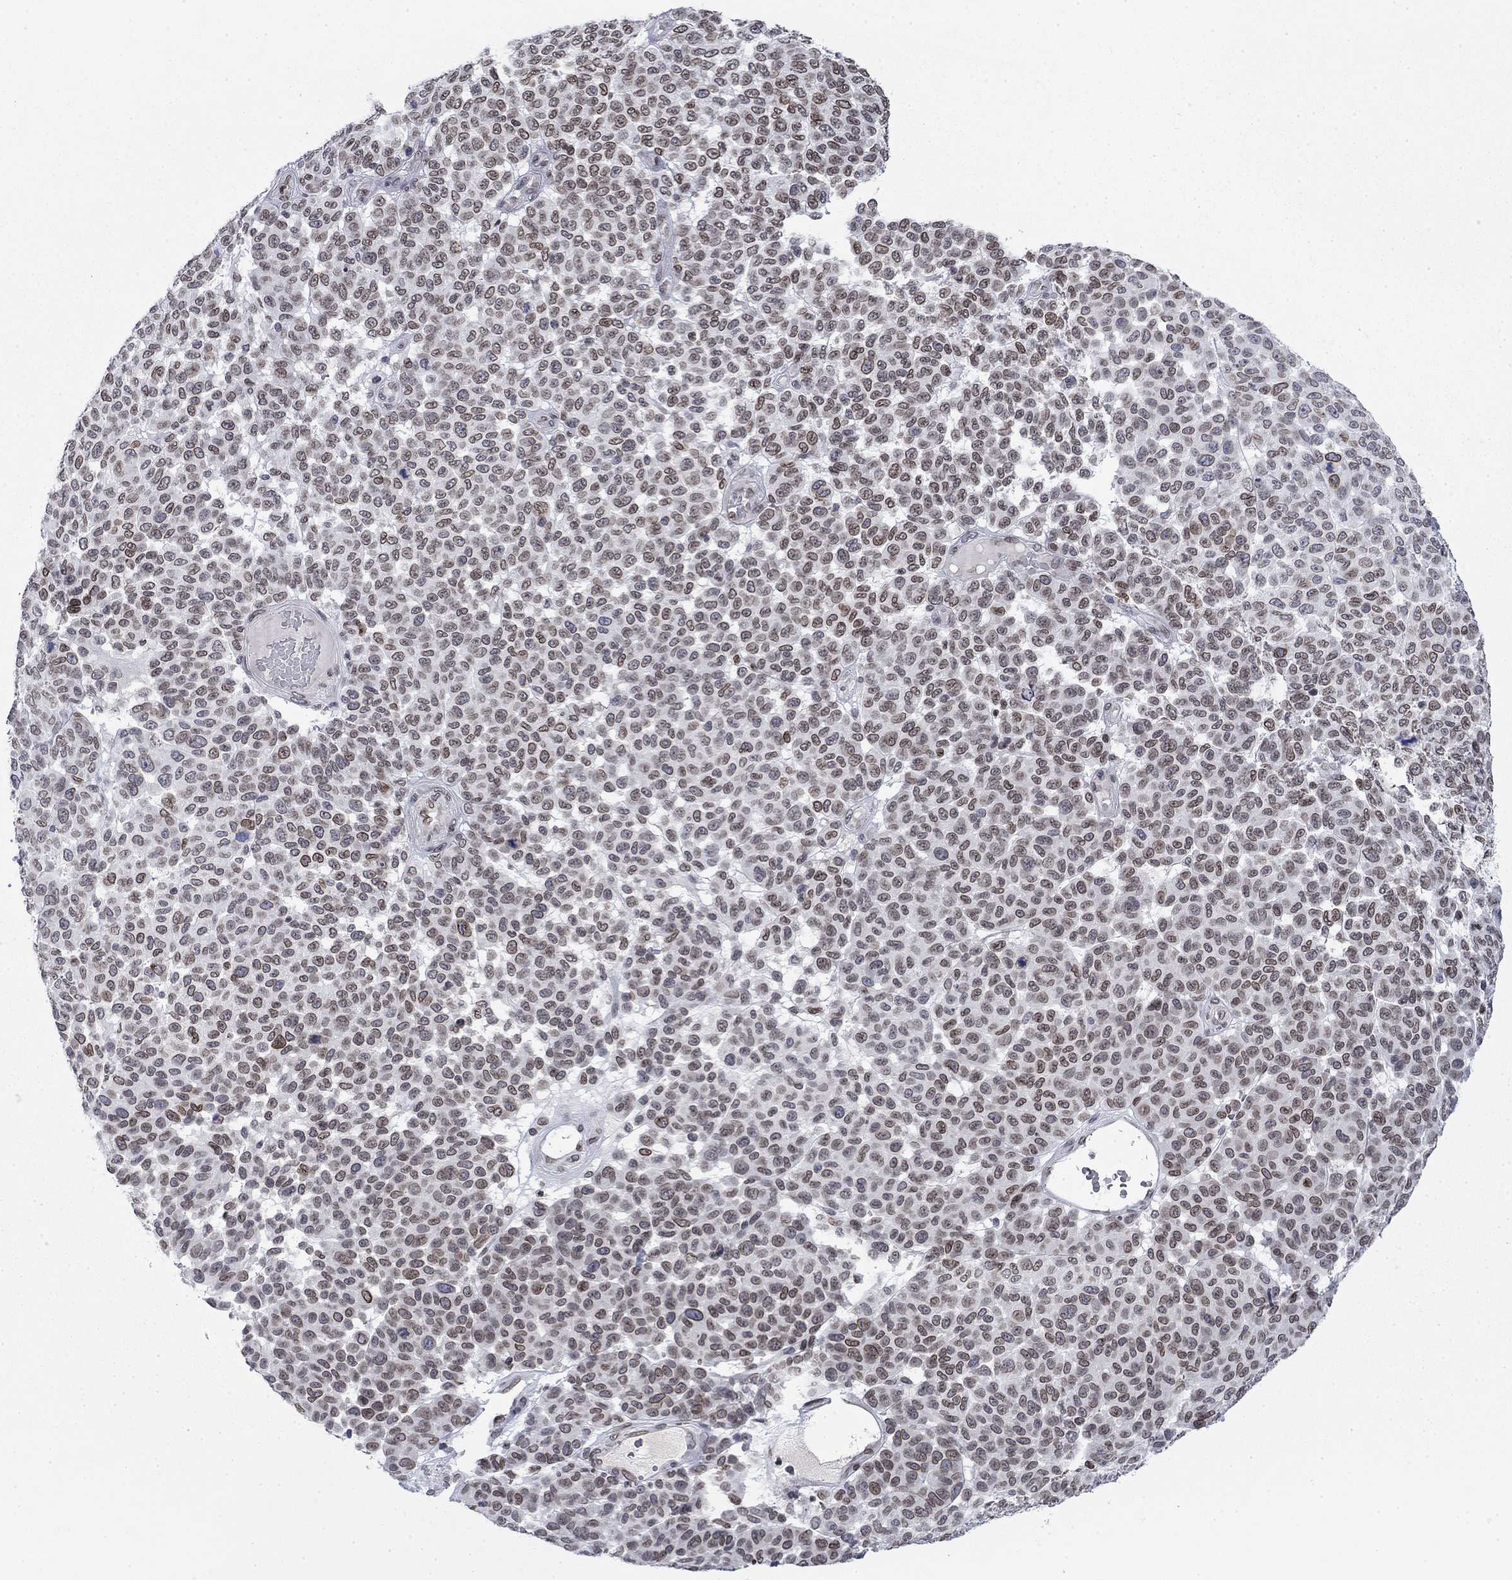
{"staining": {"intensity": "strong", "quantity": "<25%", "location": "cytoplasmic/membranous,nuclear"}, "tissue": "melanoma", "cell_type": "Tumor cells", "image_type": "cancer", "snomed": [{"axis": "morphology", "description": "Malignant melanoma, NOS"}, {"axis": "topography", "description": "Skin"}], "caption": "The micrograph reveals immunohistochemical staining of melanoma. There is strong cytoplasmic/membranous and nuclear expression is appreciated in approximately <25% of tumor cells. Ihc stains the protein in brown and the nuclei are stained blue.", "gene": "TOR1AIP1", "patient": {"sex": "male", "age": 59}}